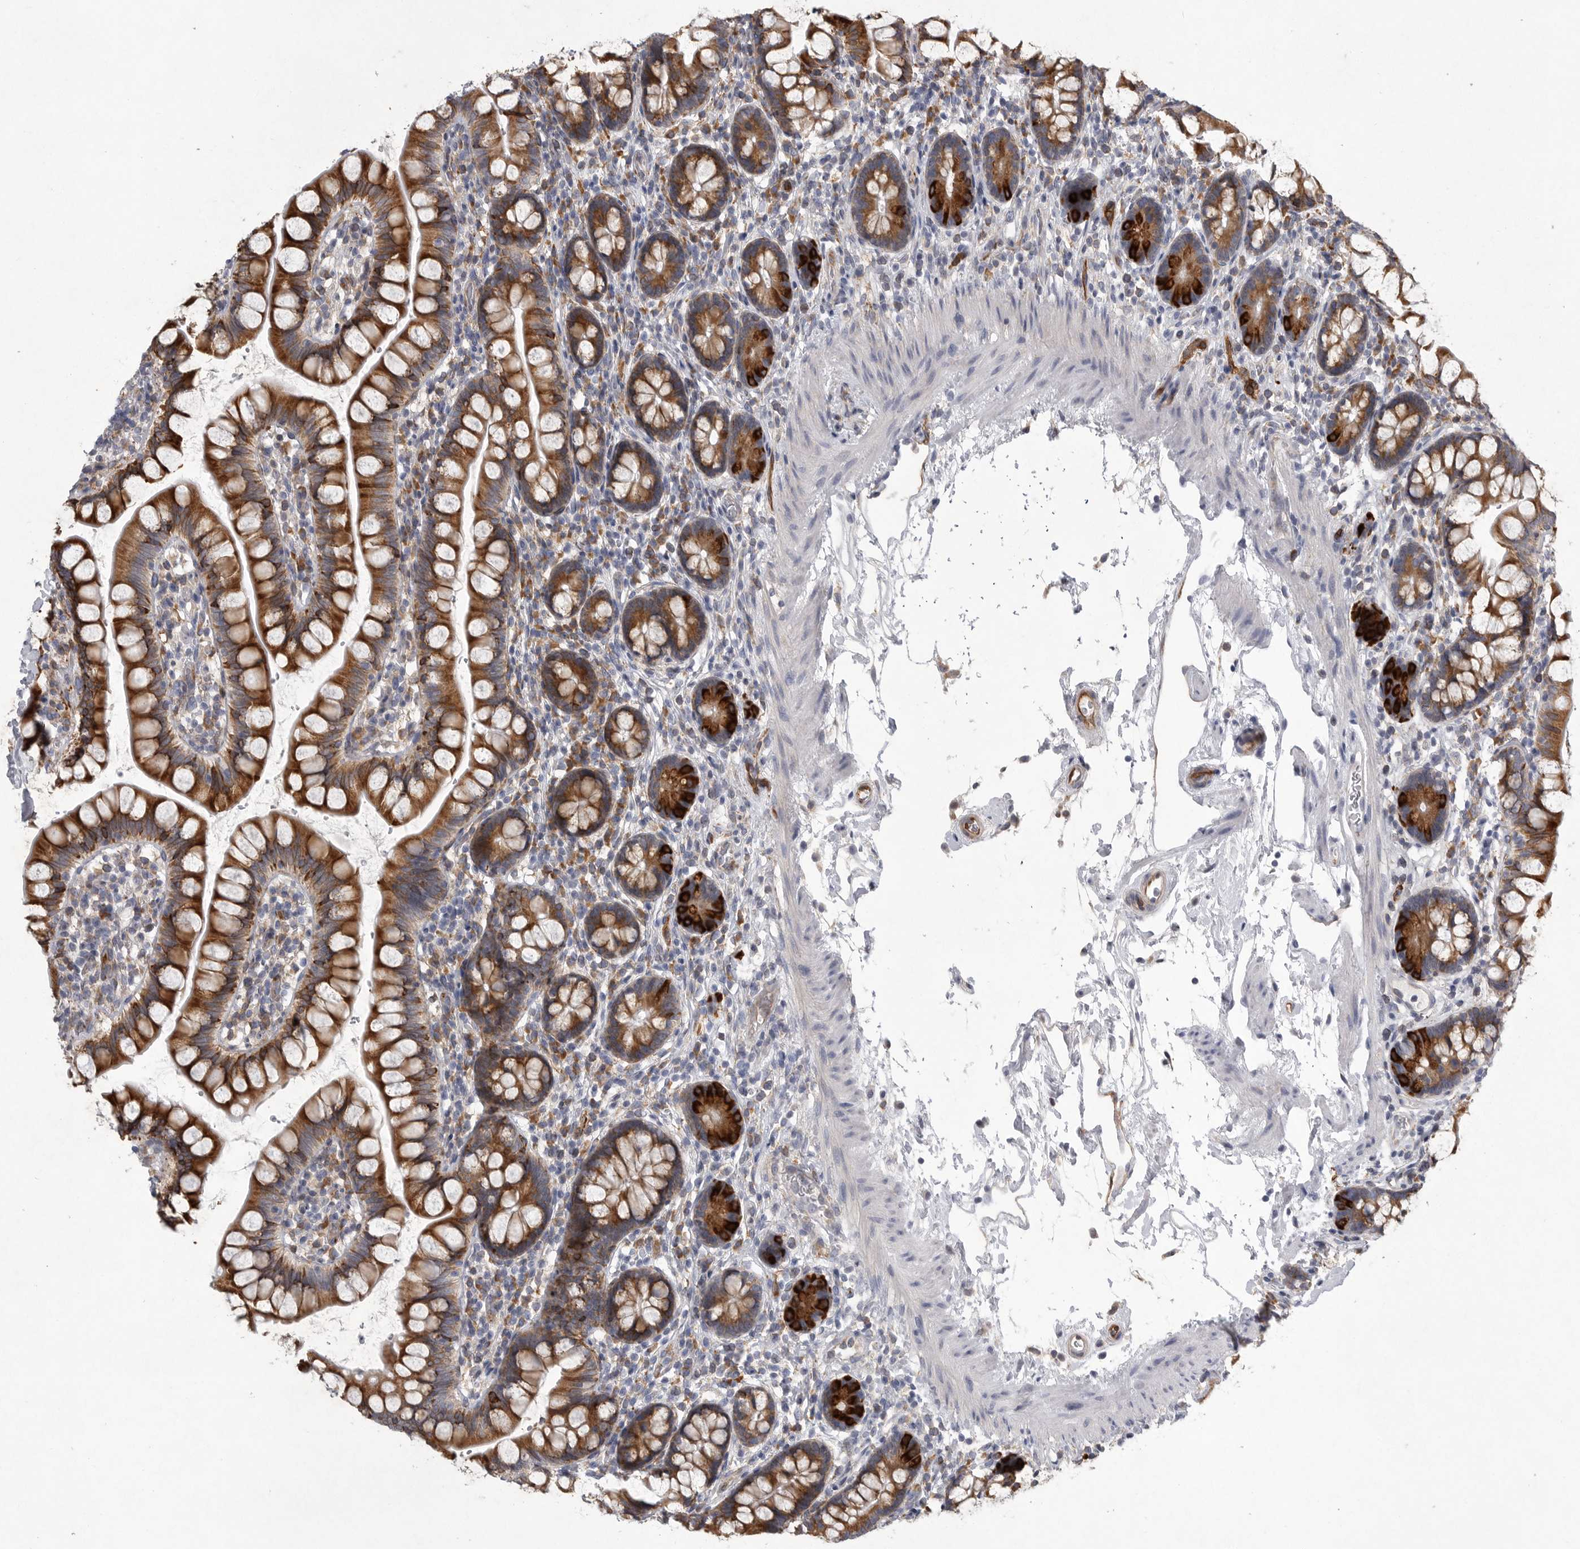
{"staining": {"intensity": "strong", "quantity": ">75%", "location": "cytoplasmic/membranous"}, "tissue": "small intestine", "cell_type": "Glandular cells", "image_type": "normal", "snomed": [{"axis": "morphology", "description": "Normal tissue, NOS"}, {"axis": "topography", "description": "Small intestine"}], "caption": "Immunohistochemistry histopathology image of normal small intestine: human small intestine stained using immunohistochemistry (IHC) displays high levels of strong protein expression localized specifically in the cytoplasmic/membranous of glandular cells, appearing as a cytoplasmic/membranous brown color.", "gene": "MINPP1", "patient": {"sex": "female", "age": 84}}